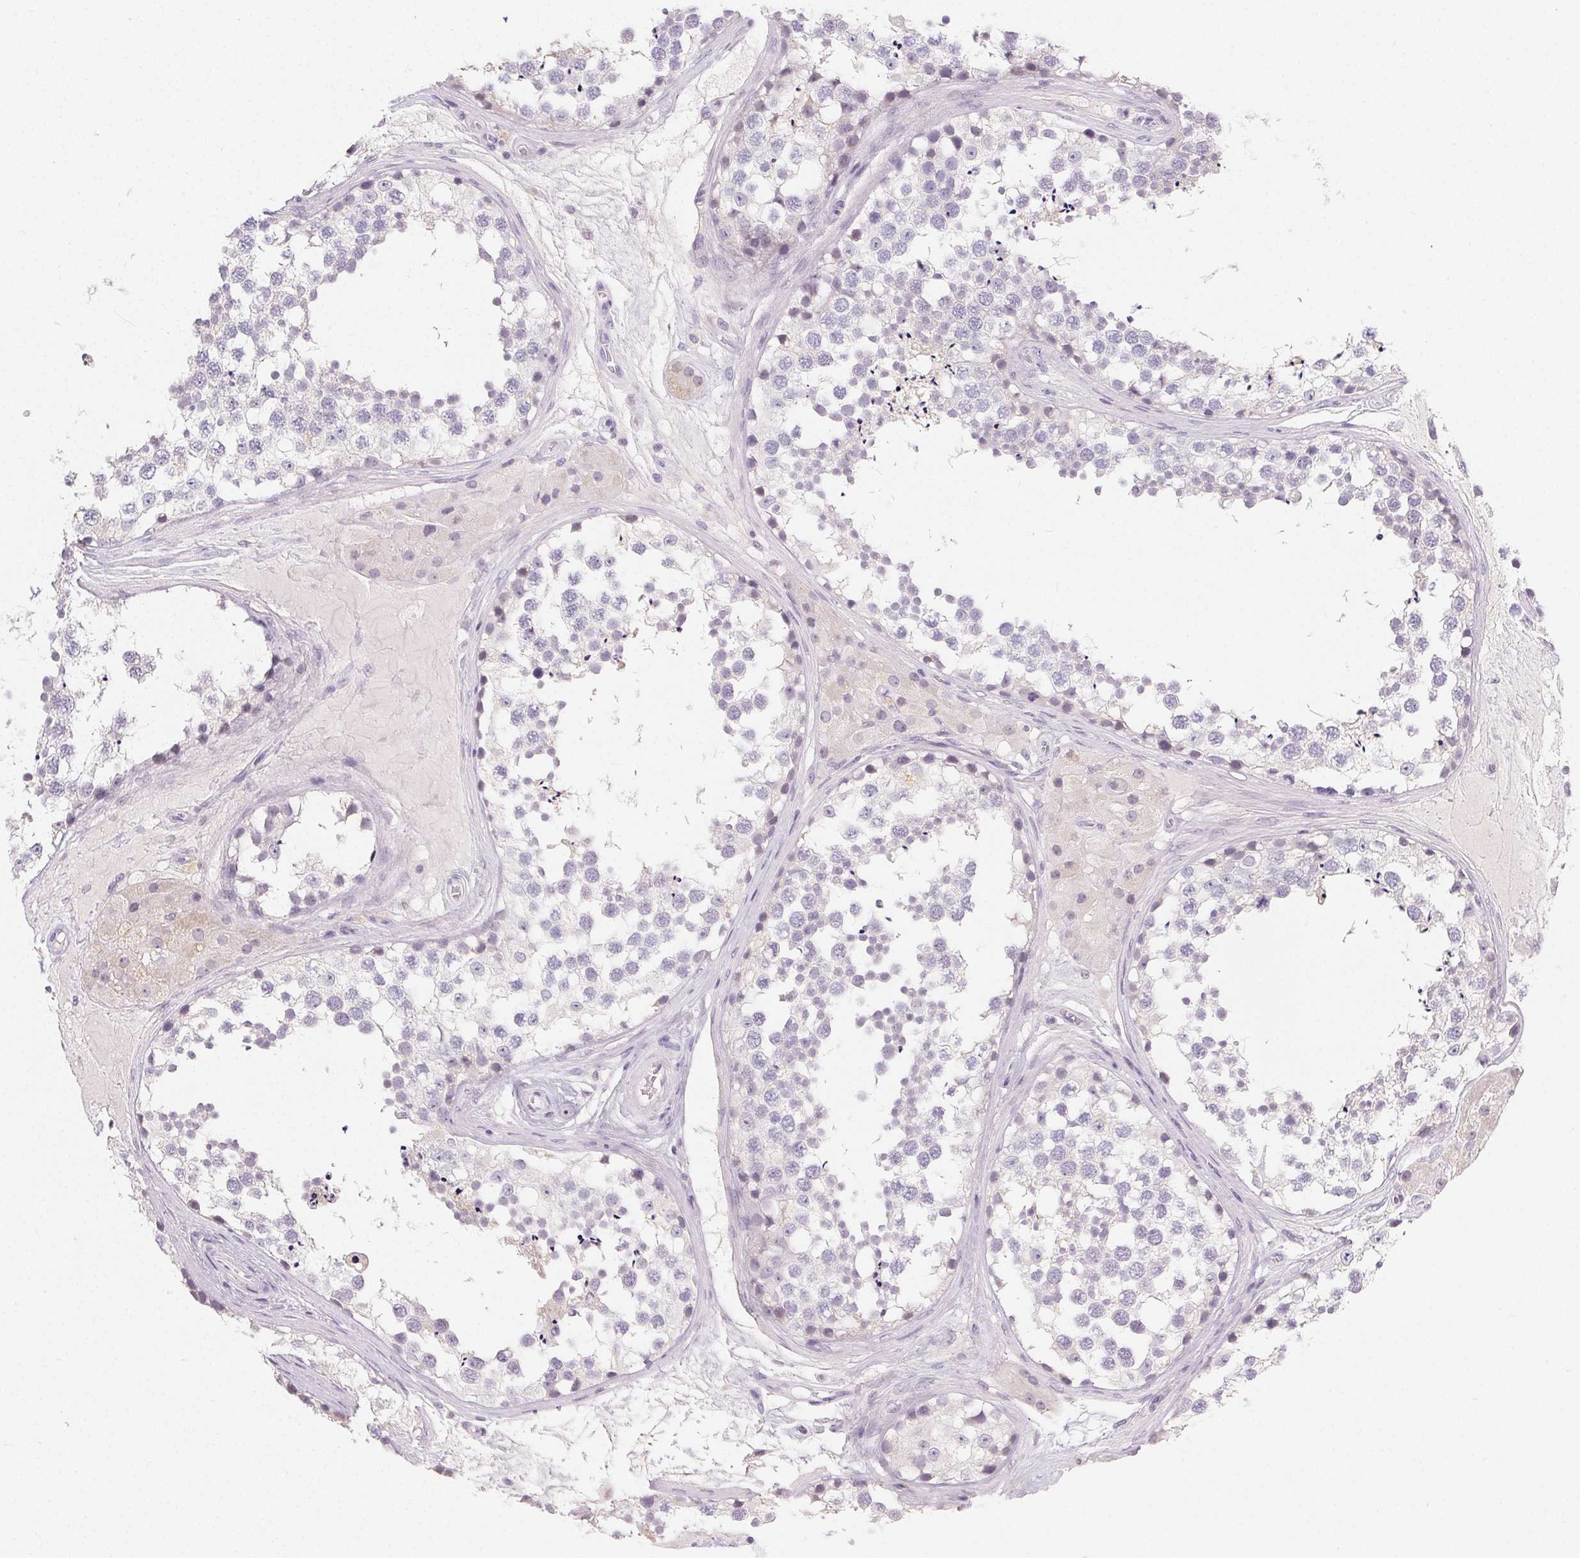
{"staining": {"intensity": "negative", "quantity": "none", "location": "none"}, "tissue": "testis", "cell_type": "Cells in seminiferous ducts", "image_type": "normal", "snomed": [{"axis": "morphology", "description": "Normal tissue, NOS"}, {"axis": "morphology", "description": "Seminoma, NOS"}, {"axis": "topography", "description": "Testis"}], "caption": "This image is of benign testis stained with immunohistochemistry (IHC) to label a protein in brown with the nuclei are counter-stained blue. There is no positivity in cells in seminiferous ducts.", "gene": "MIOX", "patient": {"sex": "male", "age": 65}}